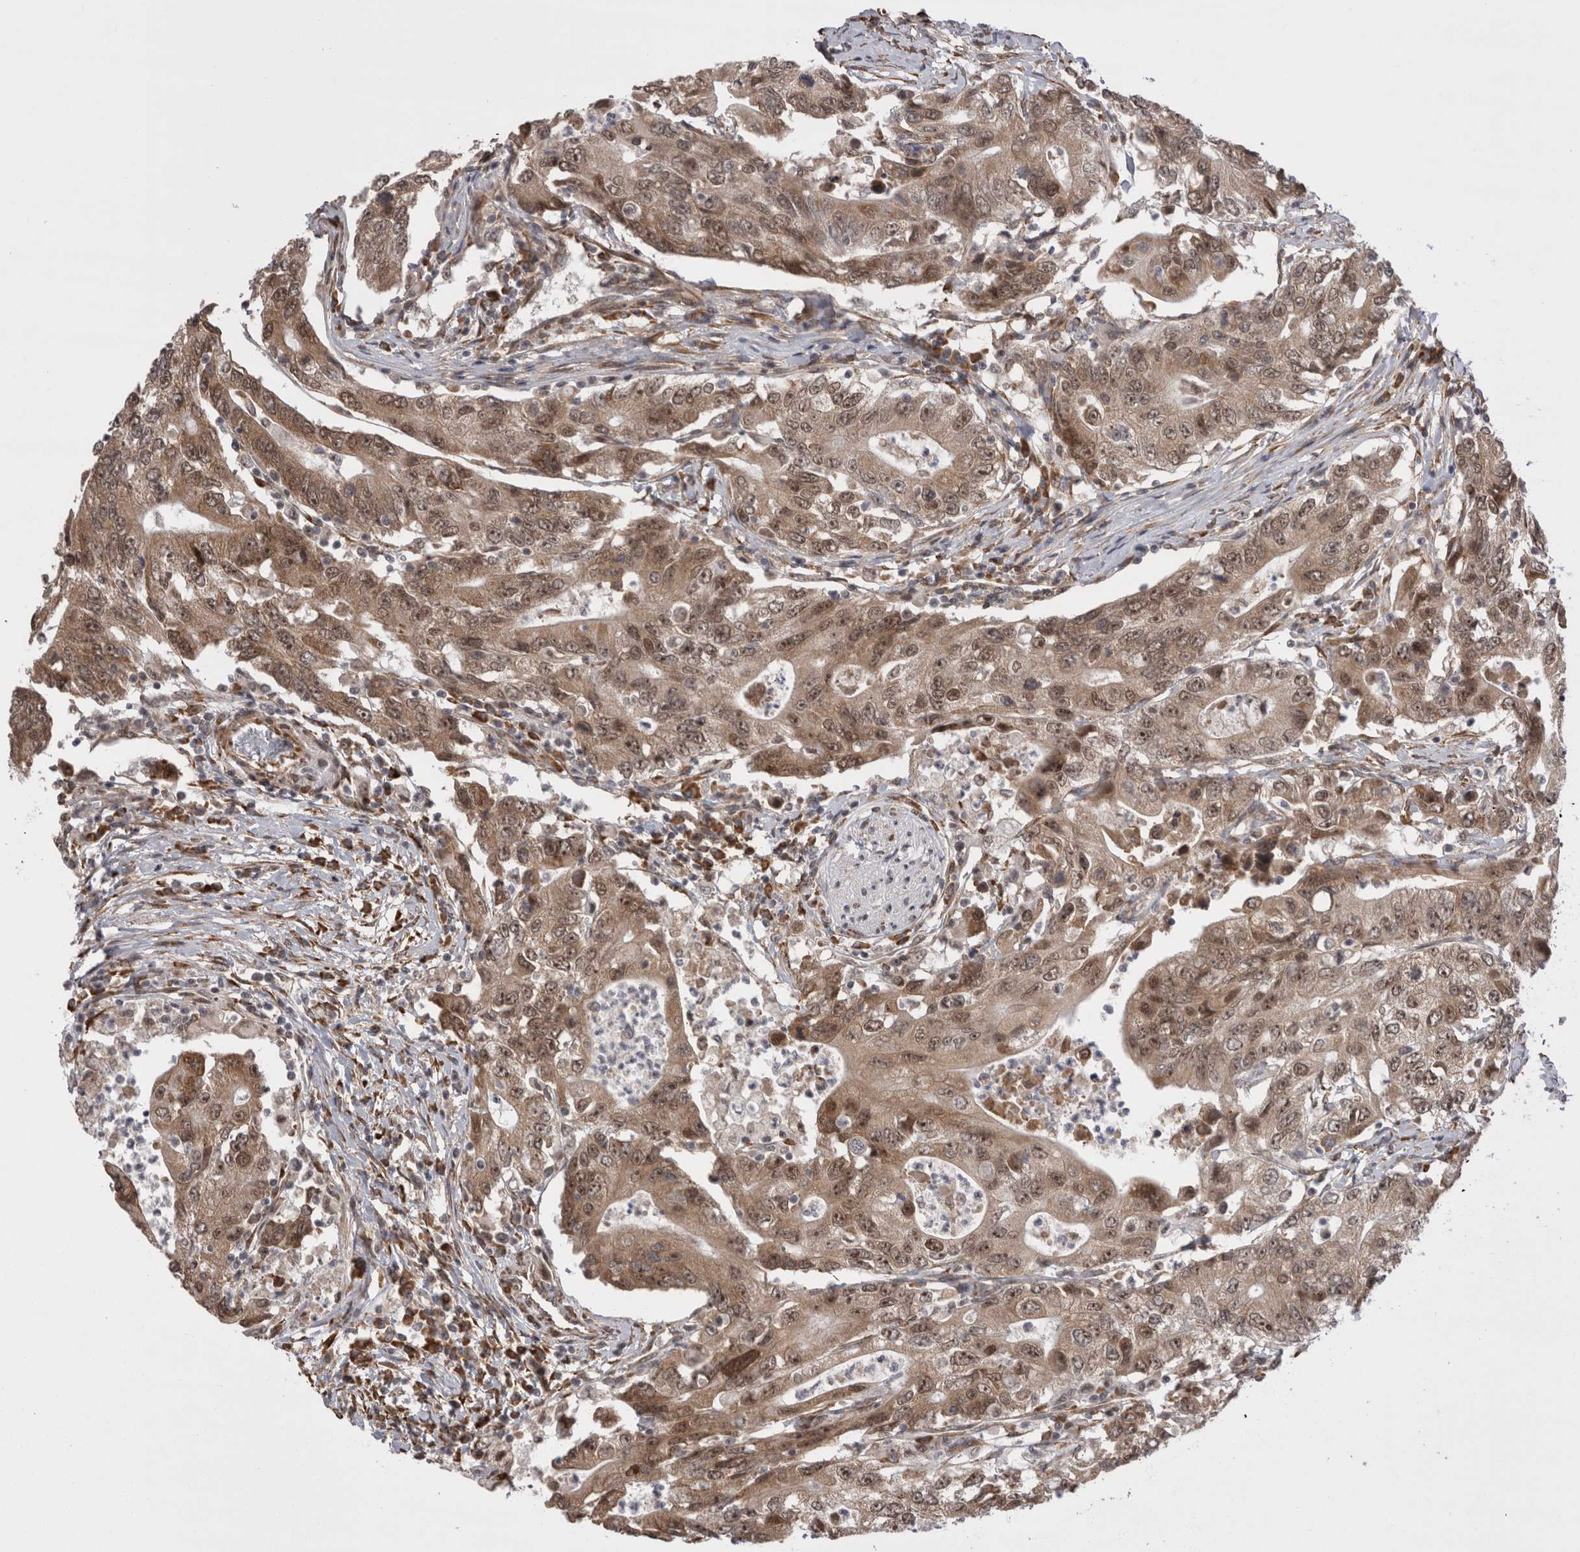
{"staining": {"intensity": "moderate", "quantity": ">75%", "location": "cytoplasmic/membranous,nuclear"}, "tissue": "colorectal cancer", "cell_type": "Tumor cells", "image_type": "cancer", "snomed": [{"axis": "morphology", "description": "Adenocarcinoma, NOS"}, {"axis": "topography", "description": "Colon"}], "caption": "Immunohistochemistry (IHC) of colorectal cancer displays medium levels of moderate cytoplasmic/membranous and nuclear expression in approximately >75% of tumor cells.", "gene": "EXOSC4", "patient": {"sex": "female", "age": 77}}